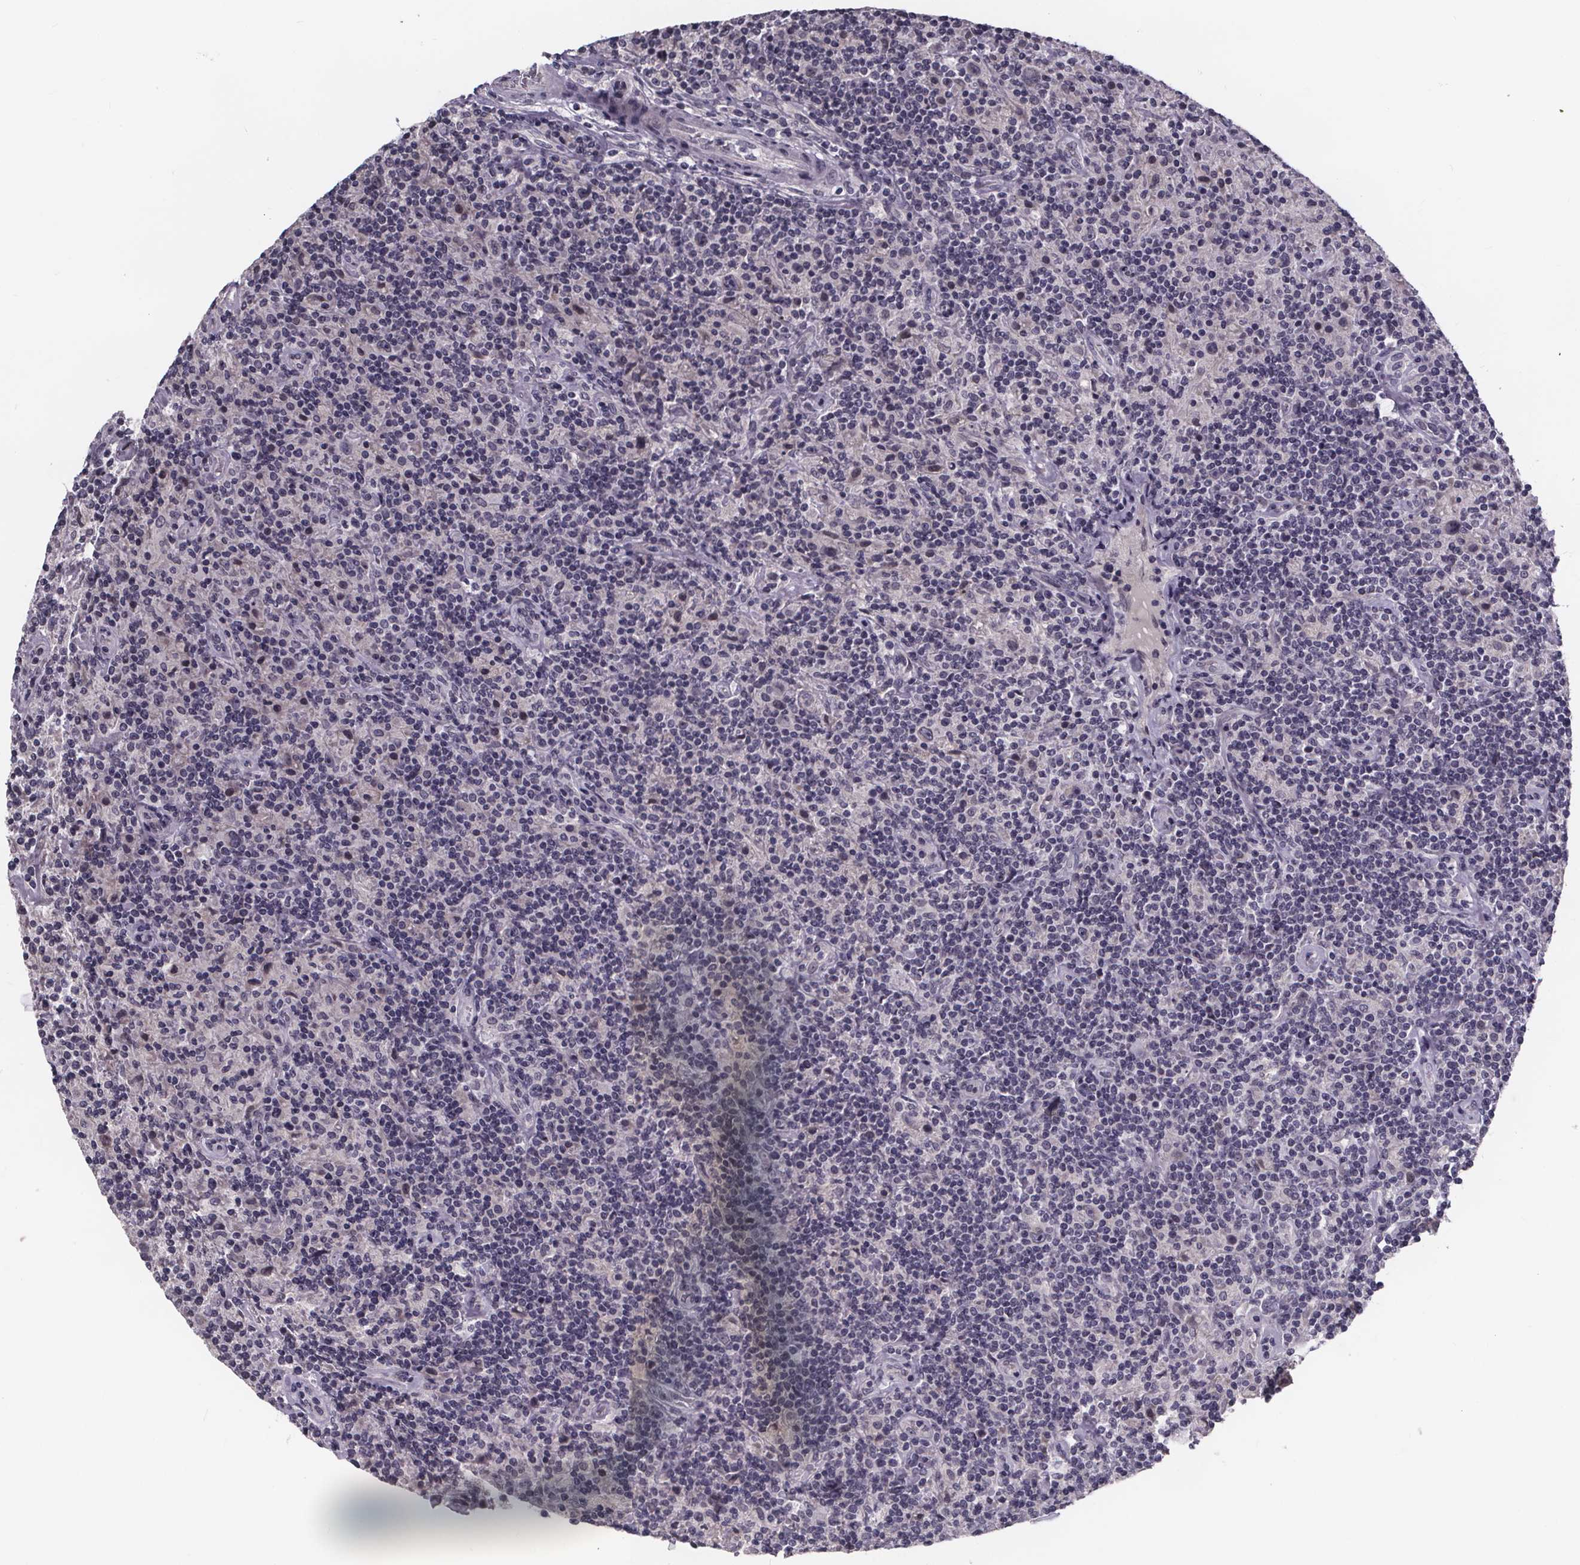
{"staining": {"intensity": "negative", "quantity": "none", "location": "none"}, "tissue": "lymphoma", "cell_type": "Tumor cells", "image_type": "cancer", "snomed": [{"axis": "morphology", "description": "Hodgkin's disease, NOS"}, {"axis": "topography", "description": "Lymph node"}], "caption": "Immunohistochemistry micrograph of human lymphoma stained for a protein (brown), which exhibits no staining in tumor cells.", "gene": "FAM181B", "patient": {"sex": "male", "age": 70}}